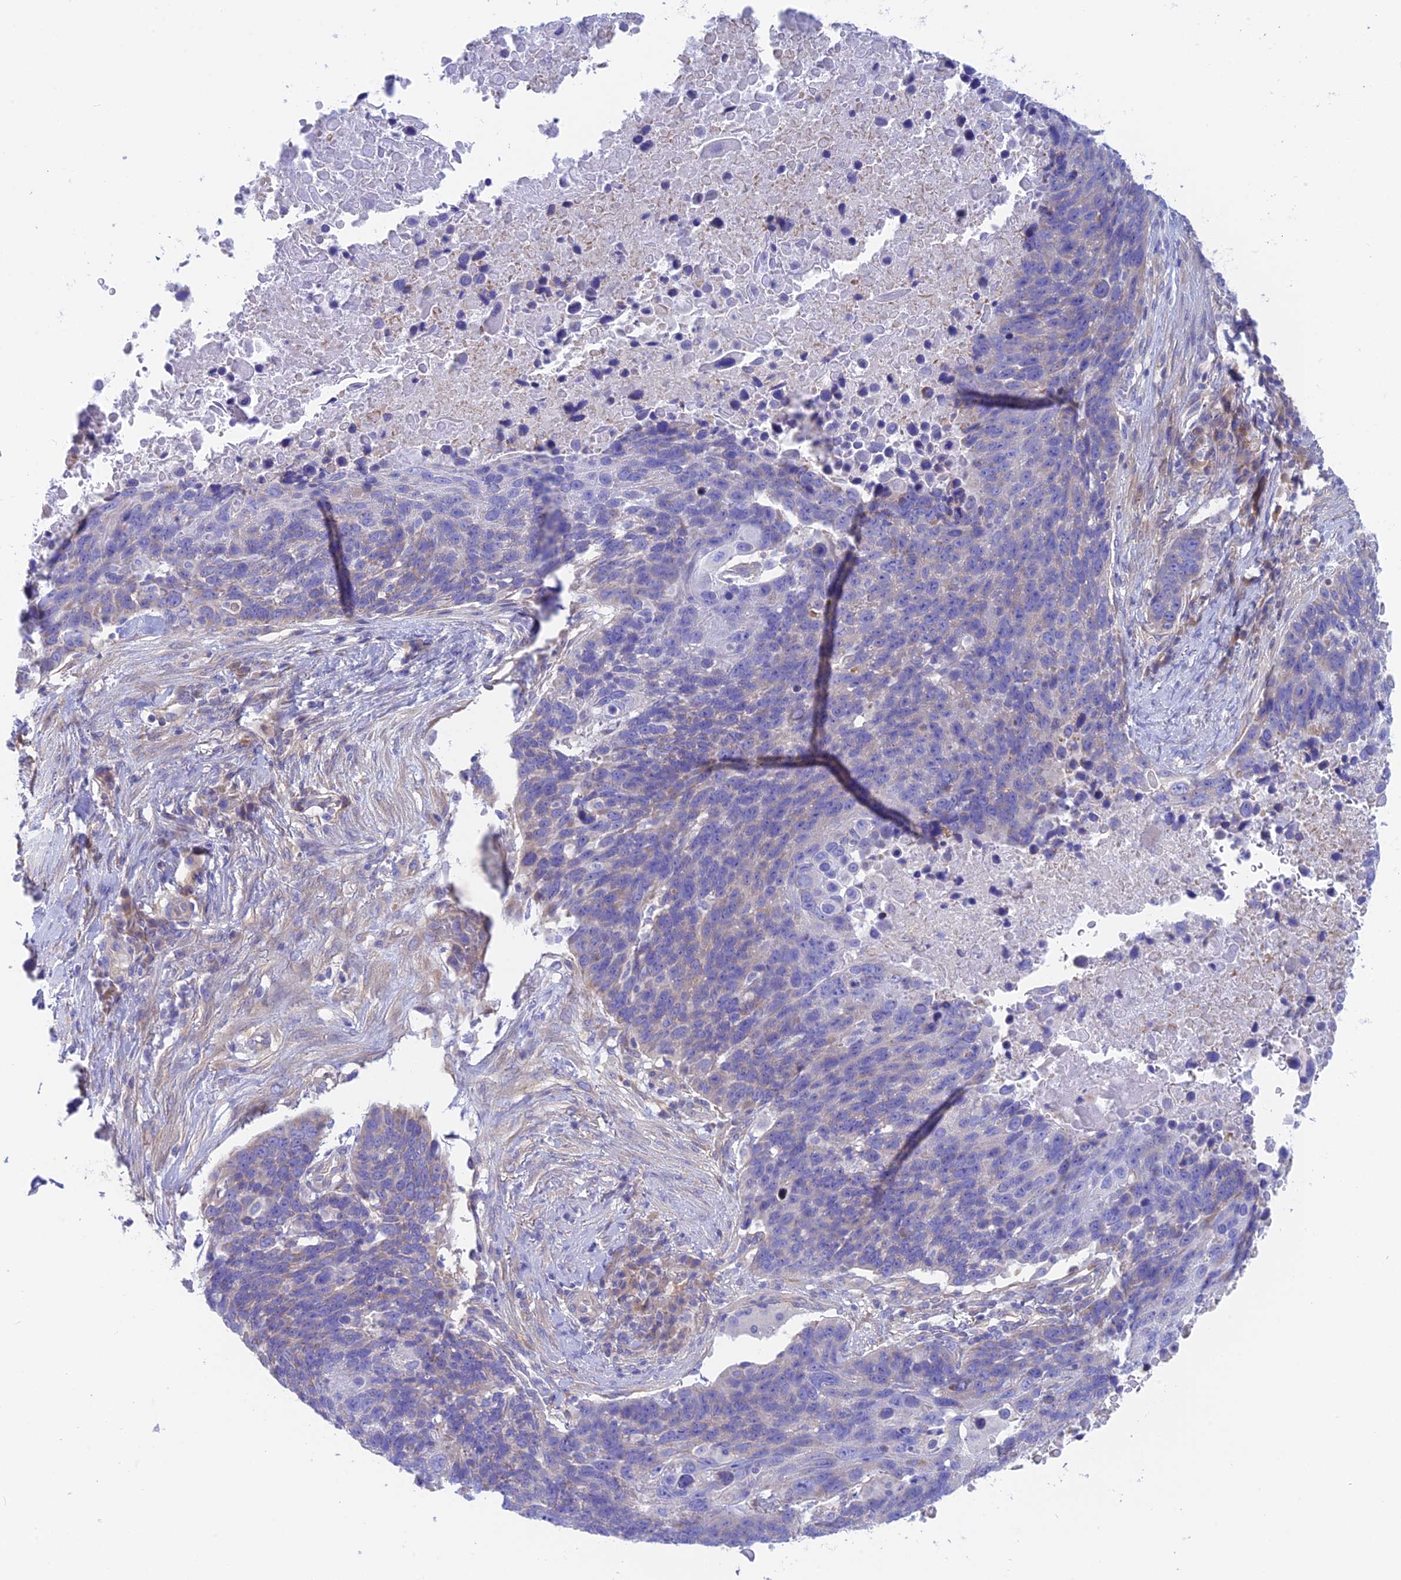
{"staining": {"intensity": "negative", "quantity": "none", "location": "none"}, "tissue": "lung cancer", "cell_type": "Tumor cells", "image_type": "cancer", "snomed": [{"axis": "morphology", "description": "Normal tissue, NOS"}, {"axis": "morphology", "description": "Squamous cell carcinoma, NOS"}, {"axis": "topography", "description": "Lymph node"}, {"axis": "topography", "description": "Lung"}], "caption": "This is a image of immunohistochemistry staining of lung cancer, which shows no positivity in tumor cells.", "gene": "LZTFL1", "patient": {"sex": "male", "age": 66}}